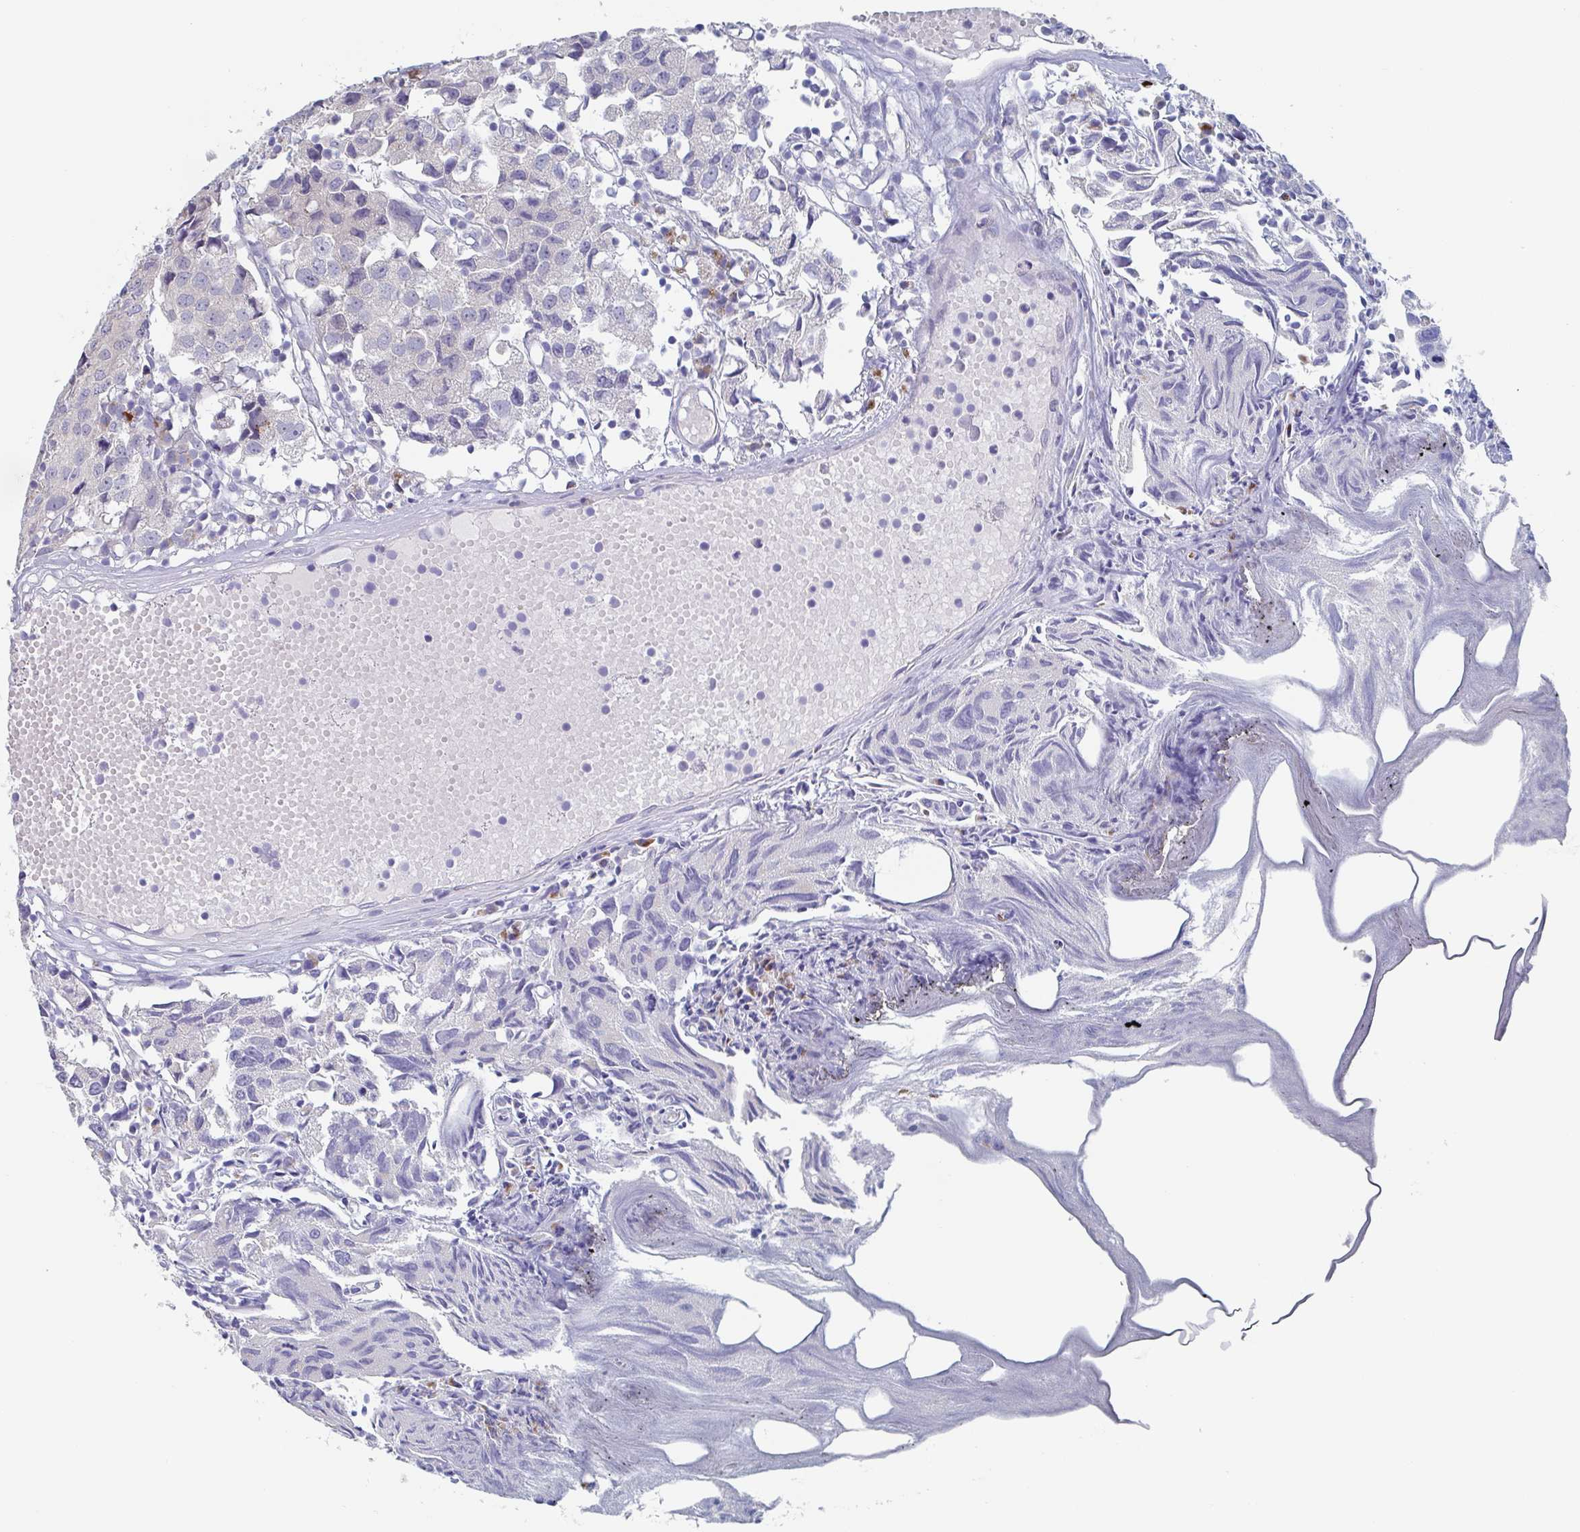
{"staining": {"intensity": "negative", "quantity": "none", "location": "none"}, "tissue": "urothelial cancer", "cell_type": "Tumor cells", "image_type": "cancer", "snomed": [{"axis": "morphology", "description": "Urothelial carcinoma, High grade"}, {"axis": "topography", "description": "Urinary bladder"}], "caption": "Tumor cells show no significant staining in urothelial carcinoma (high-grade). (DAB immunohistochemistry visualized using brightfield microscopy, high magnification).", "gene": "NT5C3B", "patient": {"sex": "female", "age": 75}}